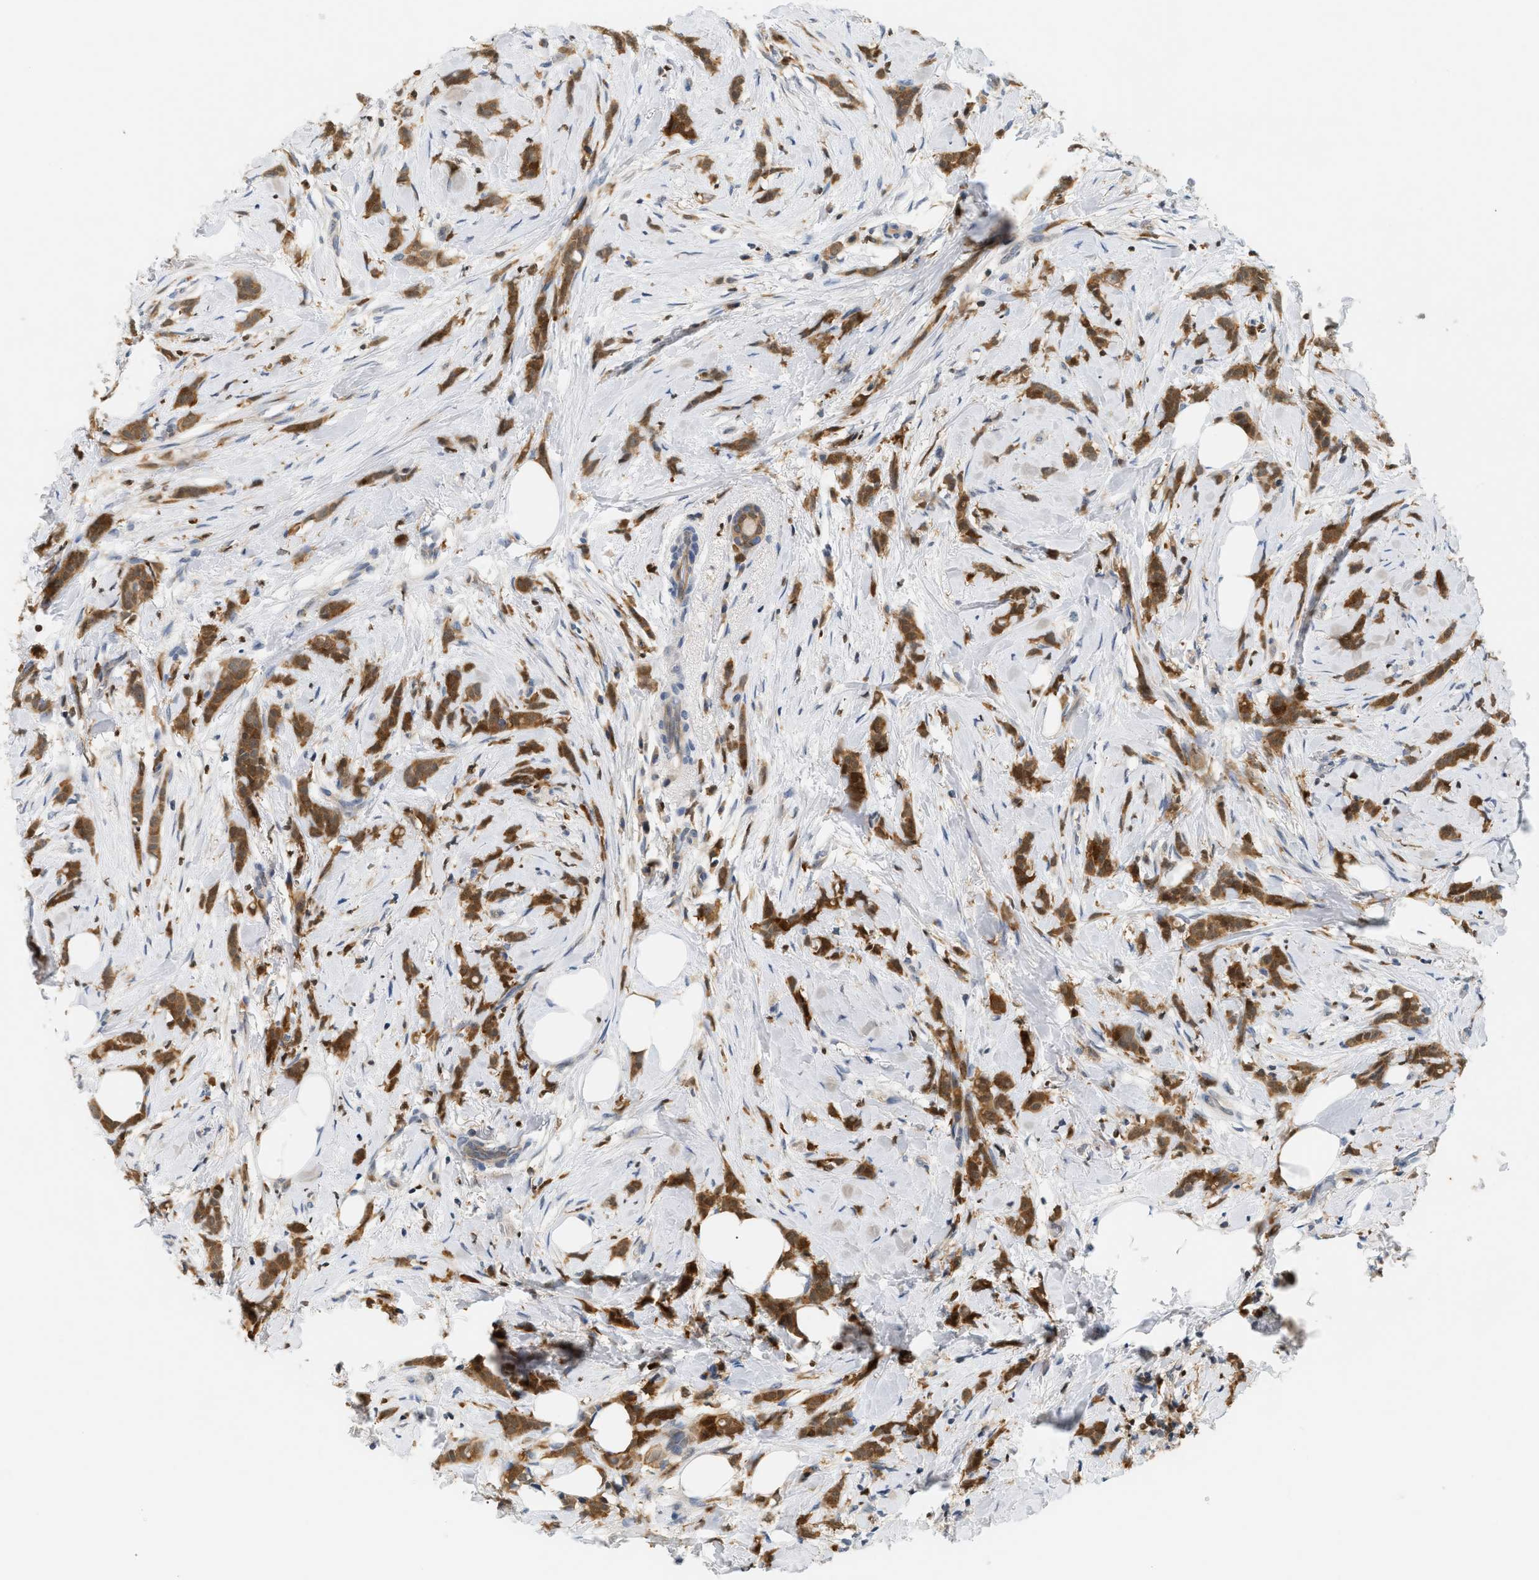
{"staining": {"intensity": "moderate", "quantity": ">75%", "location": "cytoplasmic/membranous"}, "tissue": "breast cancer", "cell_type": "Tumor cells", "image_type": "cancer", "snomed": [{"axis": "morphology", "description": "Lobular carcinoma, in situ"}, {"axis": "morphology", "description": "Lobular carcinoma"}, {"axis": "topography", "description": "Breast"}], "caption": "Breast cancer tissue exhibits moderate cytoplasmic/membranous expression in about >75% of tumor cells, visualized by immunohistochemistry.", "gene": "PYCARD", "patient": {"sex": "female", "age": 41}}